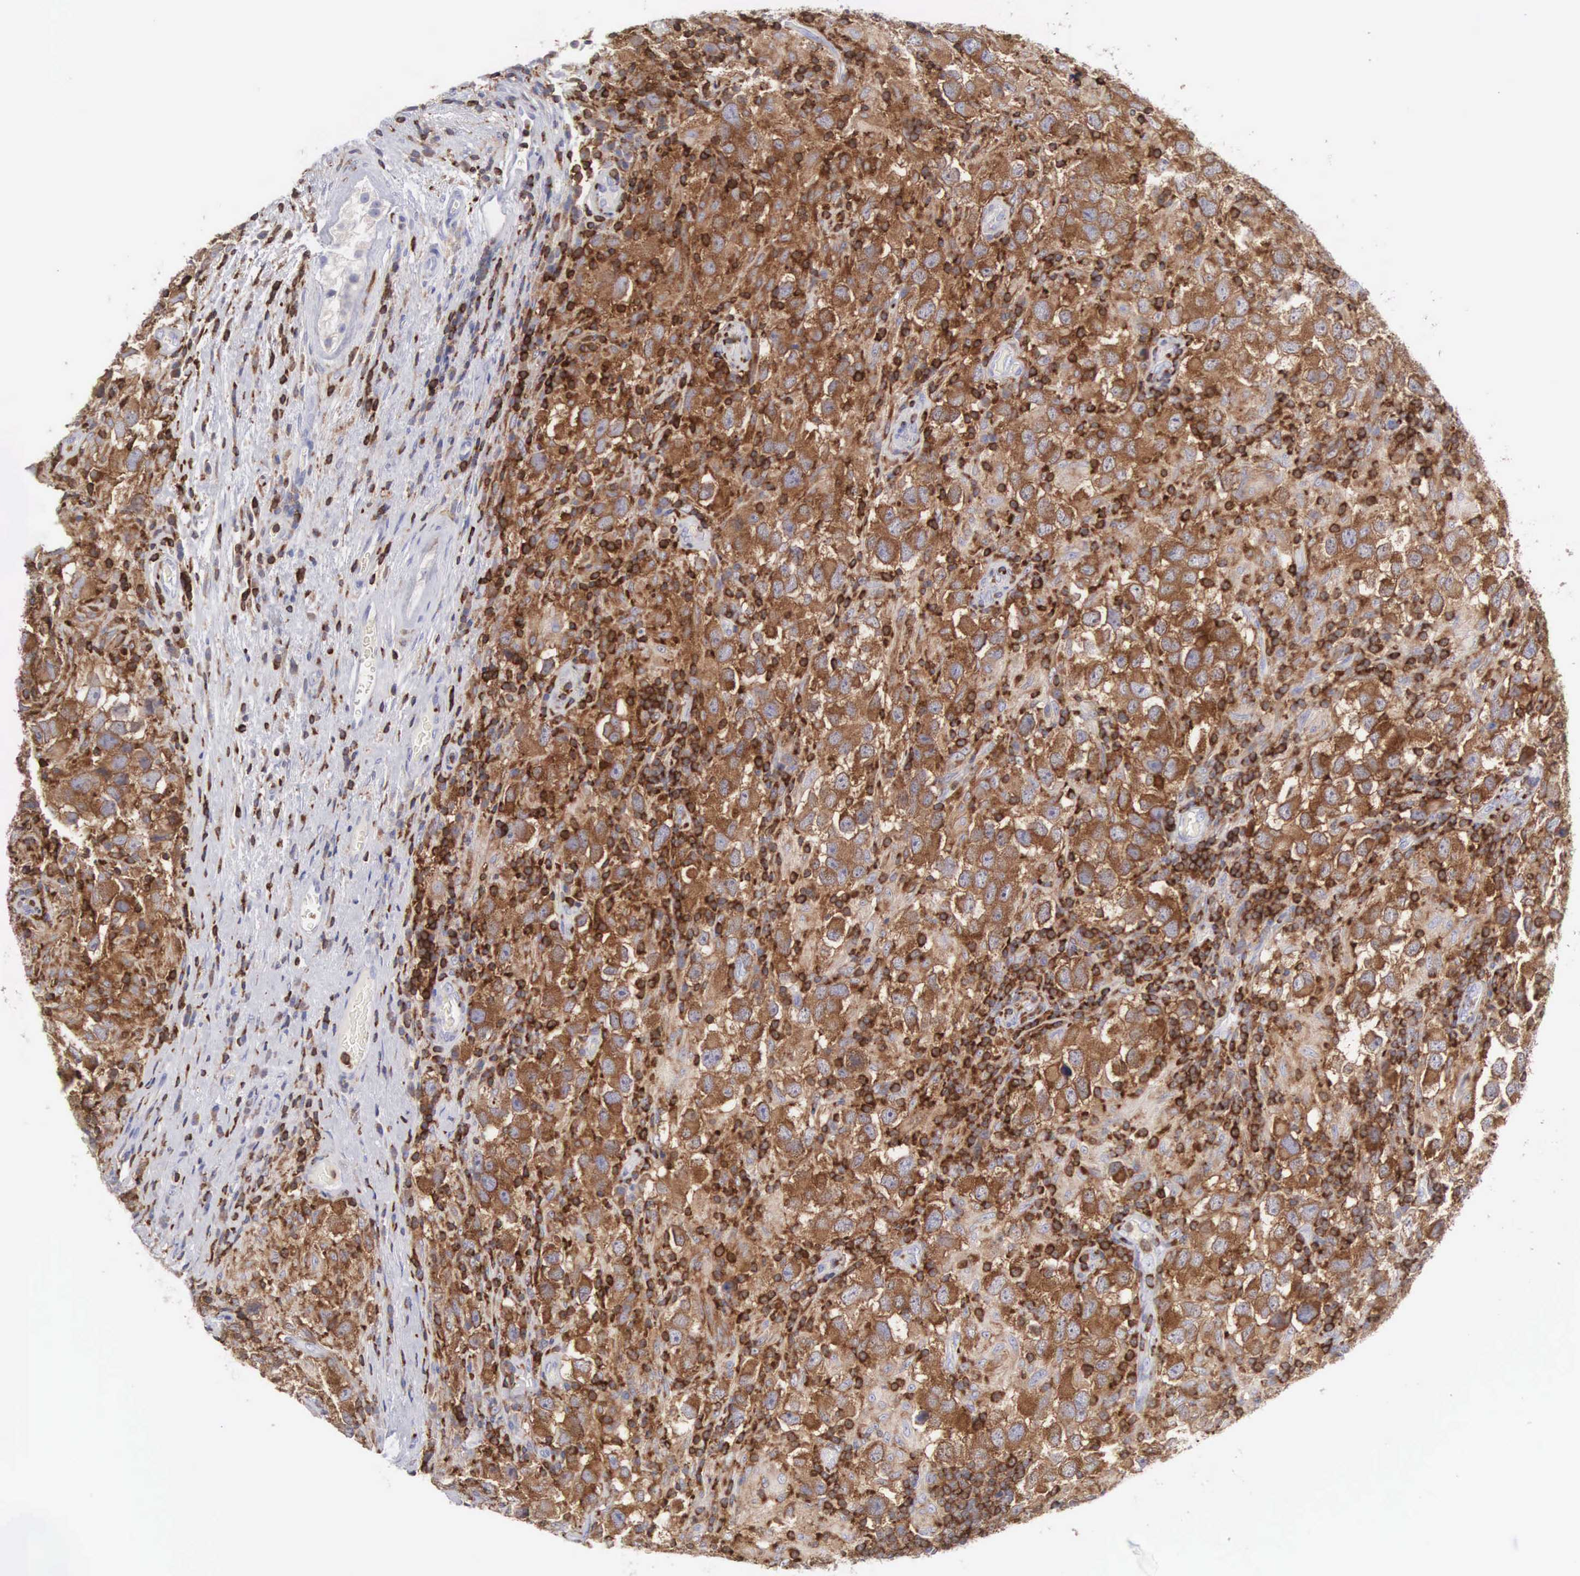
{"staining": {"intensity": "strong", "quantity": ">75%", "location": "cytoplasmic/membranous,nuclear"}, "tissue": "testis cancer", "cell_type": "Tumor cells", "image_type": "cancer", "snomed": [{"axis": "morphology", "description": "Carcinoma, Embryonal, NOS"}, {"axis": "topography", "description": "Testis"}], "caption": "Immunohistochemistry of testis embryonal carcinoma demonstrates high levels of strong cytoplasmic/membranous and nuclear staining in about >75% of tumor cells.", "gene": "SH3BP1", "patient": {"sex": "male", "age": 21}}